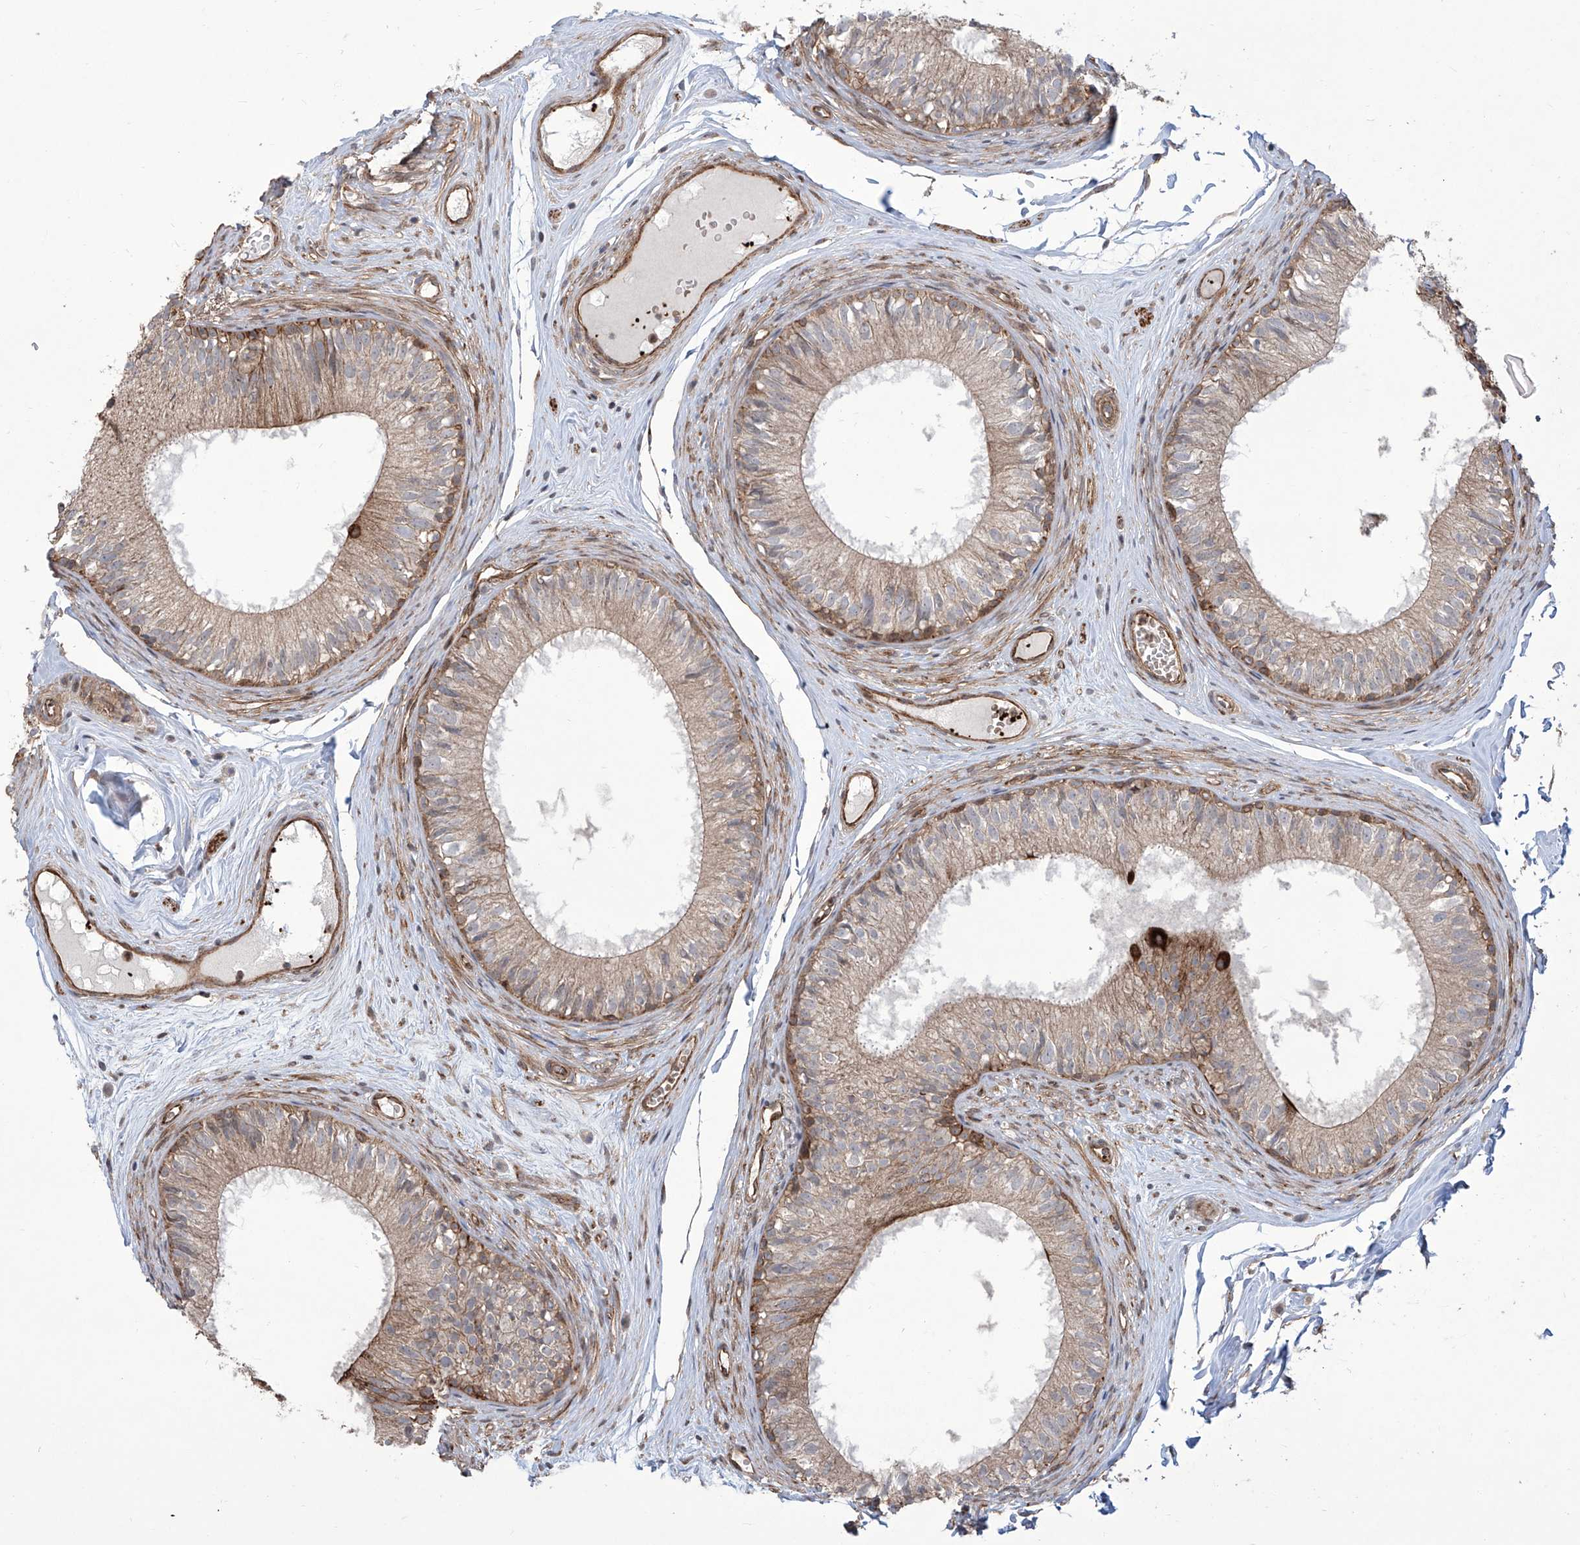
{"staining": {"intensity": "moderate", "quantity": "25%-75%", "location": "cytoplasmic/membranous"}, "tissue": "epididymis", "cell_type": "Glandular cells", "image_type": "normal", "snomed": [{"axis": "morphology", "description": "Normal tissue, NOS"}, {"axis": "morphology", "description": "Seminoma in situ"}, {"axis": "topography", "description": "Testis"}, {"axis": "topography", "description": "Epididymis"}], "caption": "IHC of unremarkable epididymis reveals medium levels of moderate cytoplasmic/membranous expression in approximately 25%-75% of glandular cells.", "gene": "APAF1", "patient": {"sex": "male", "age": 28}}